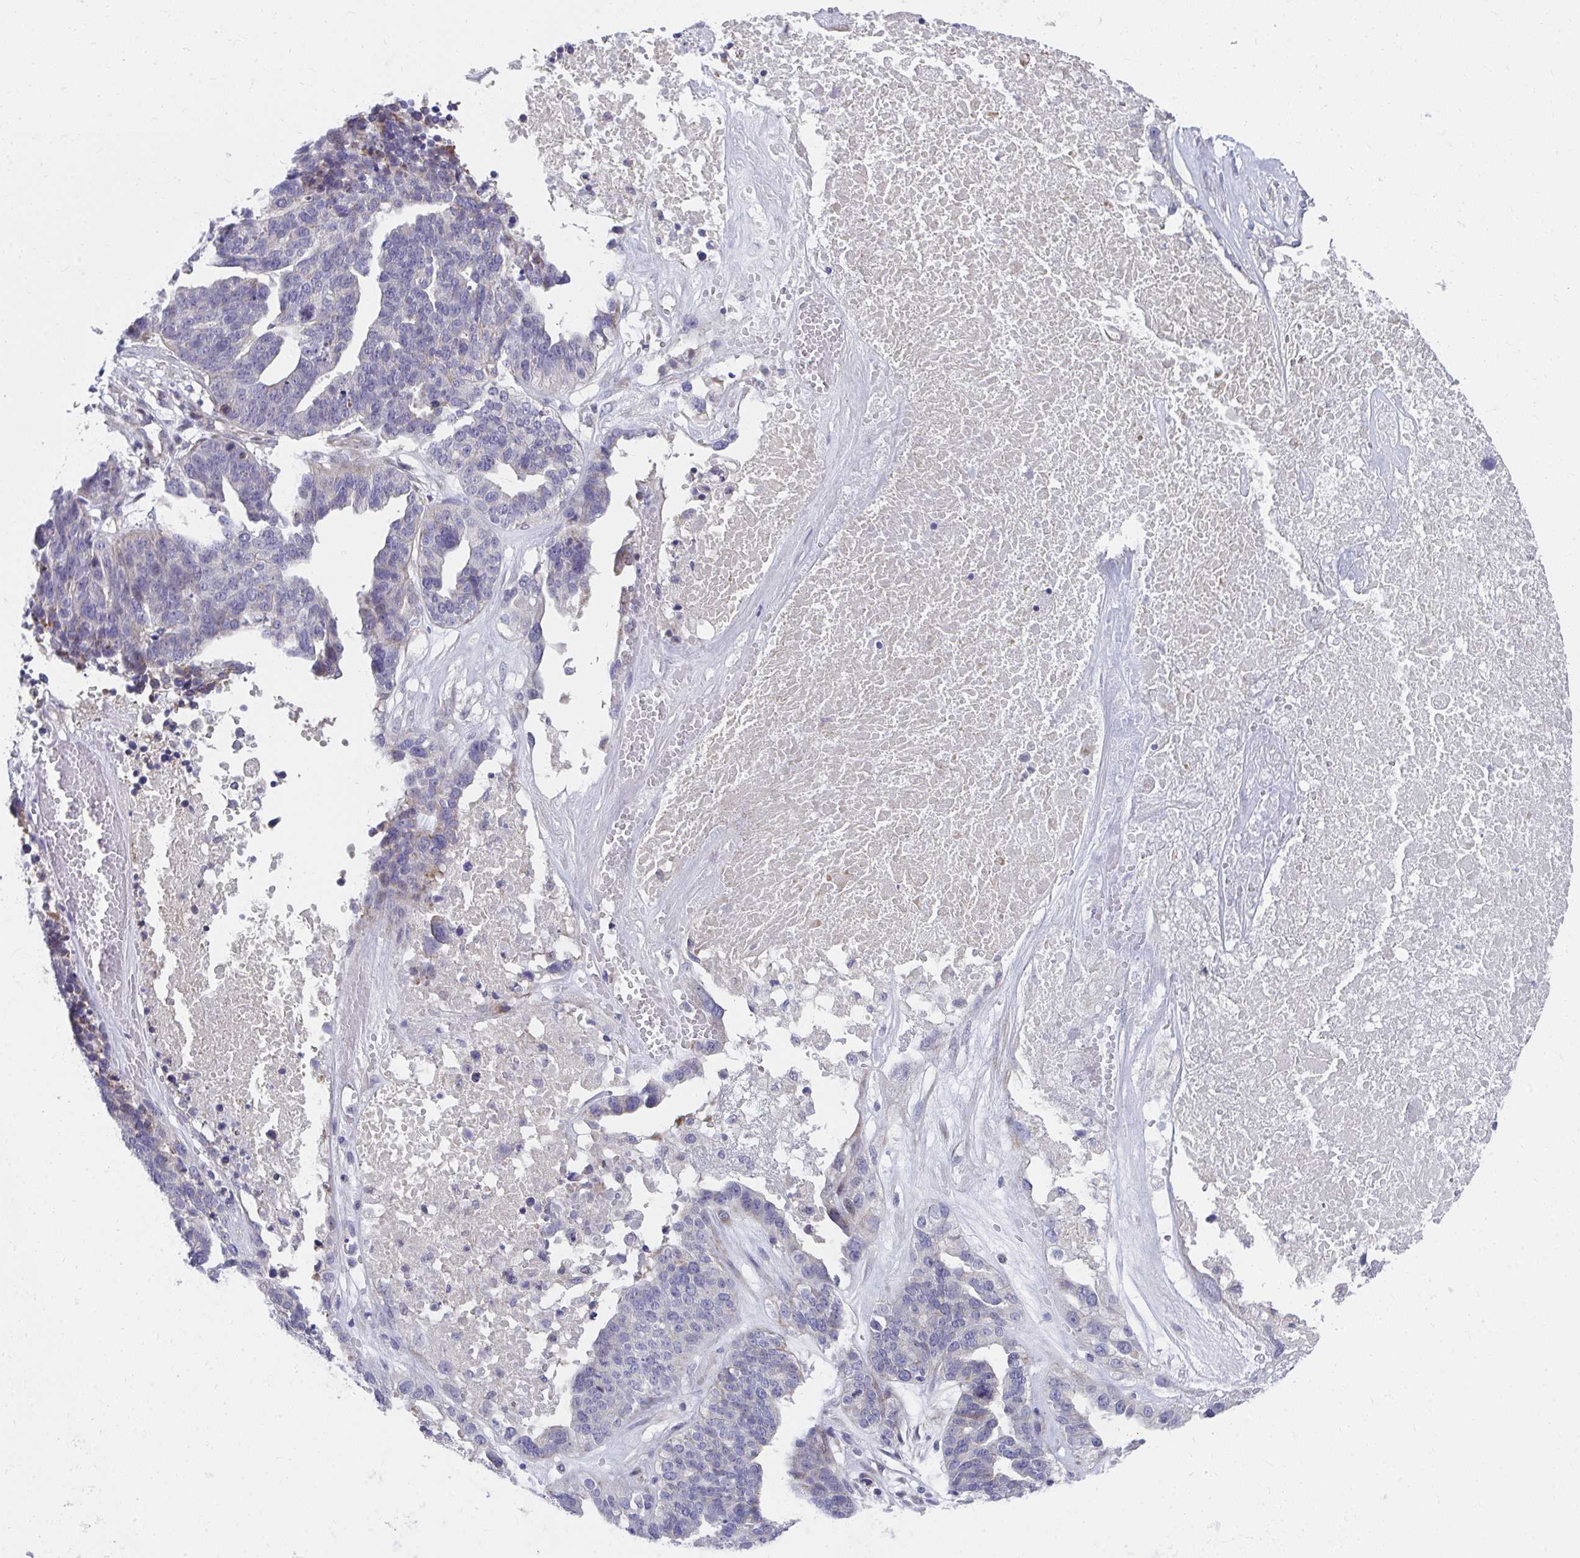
{"staining": {"intensity": "negative", "quantity": "none", "location": "none"}, "tissue": "ovarian cancer", "cell_type": "Tumor cells", "image_type": "cancer", "snomed": [{"axis": "morphology", "description": "Cystadenocarcinoma, serous, NOS"}, {"axis": "topography", "description": "Ovary"}], "caption": "A histopathology image of human serous cystadenocarcinoma (ovarian) is negative for staining in tumor cells.", "gene": "SLAMF7", "patient": {"sex": "female", "age": 59}}